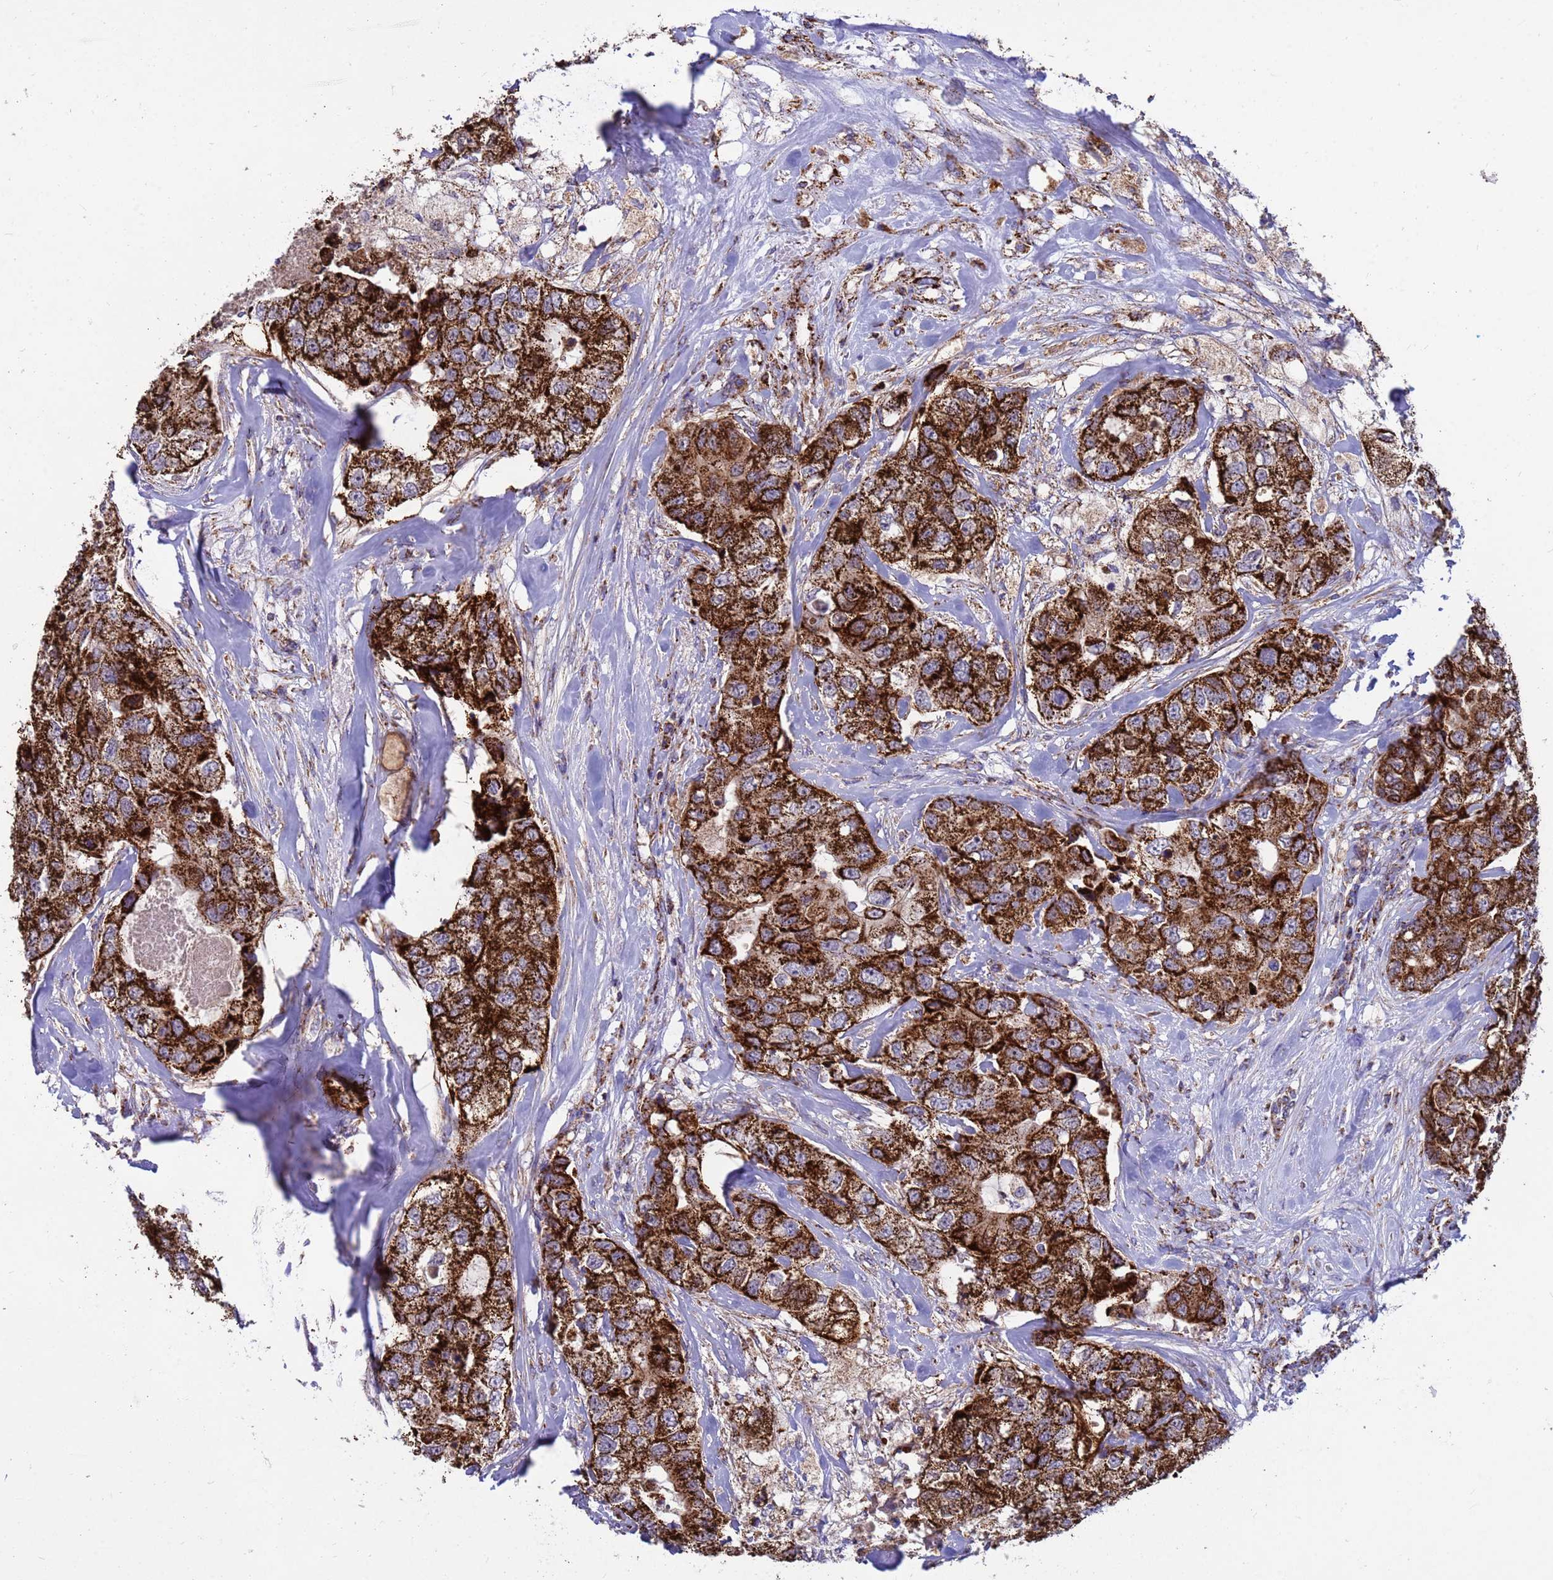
{"staining": {"intensity": "strong", "quantity": ">75%", "location": "cytoplasmic/membranous"}, "tissue": "breast cancer", "cell_type": "Tumor cells", "image_type": "cancer", "snomed": [{"axis": "morphology", "description": "Duct carcinoma"}, {"axis": "topography", "description": "Breast"}], "caption": "This is an image of immunohistochemistry staining of intraductal carcinoma (breast), which shows strong positivity in the cytoplasmic/membranous of tumor cells.", "gene": "TUBGCP3", "patient": {"sex": "female", "age": 62}}